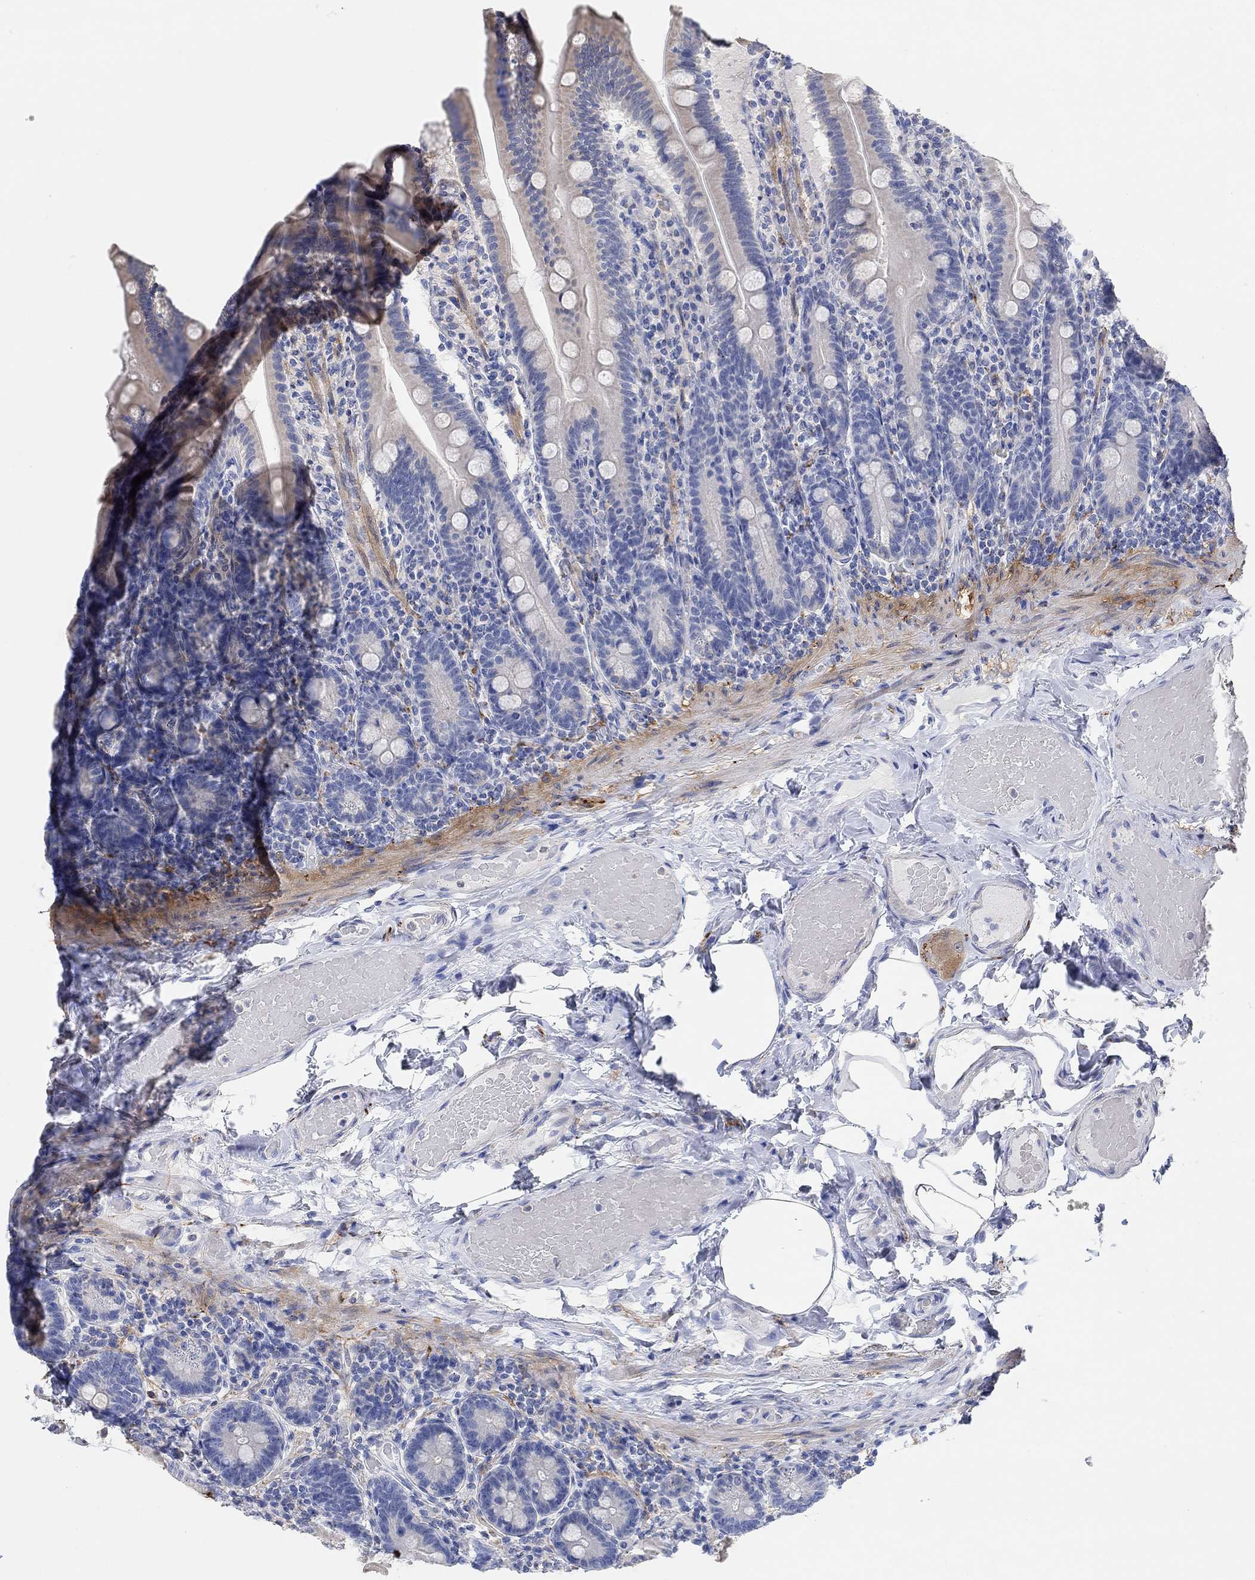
{"staining": {"intensity": "negative", "quantity": "none", "location": "none"}, "tissue": "small intestine", "cell_type": "Glandular cells", "image_type": "normal", "snomed": [{"axis": "morphology", "description": "Normal tissue, NOS"}, {"axis": "topography", "description": "Small intestine"}], "caption": "Normal small intestine was stained to show a protein in brown. There is no significant positivity in glandular cells. (Brightfield microscopy of DAB (3,3'-diaminobenzidine) IHC at high magnification).", "gene": "VAT1L", "patient": {"sex": "male", "age": 66}}